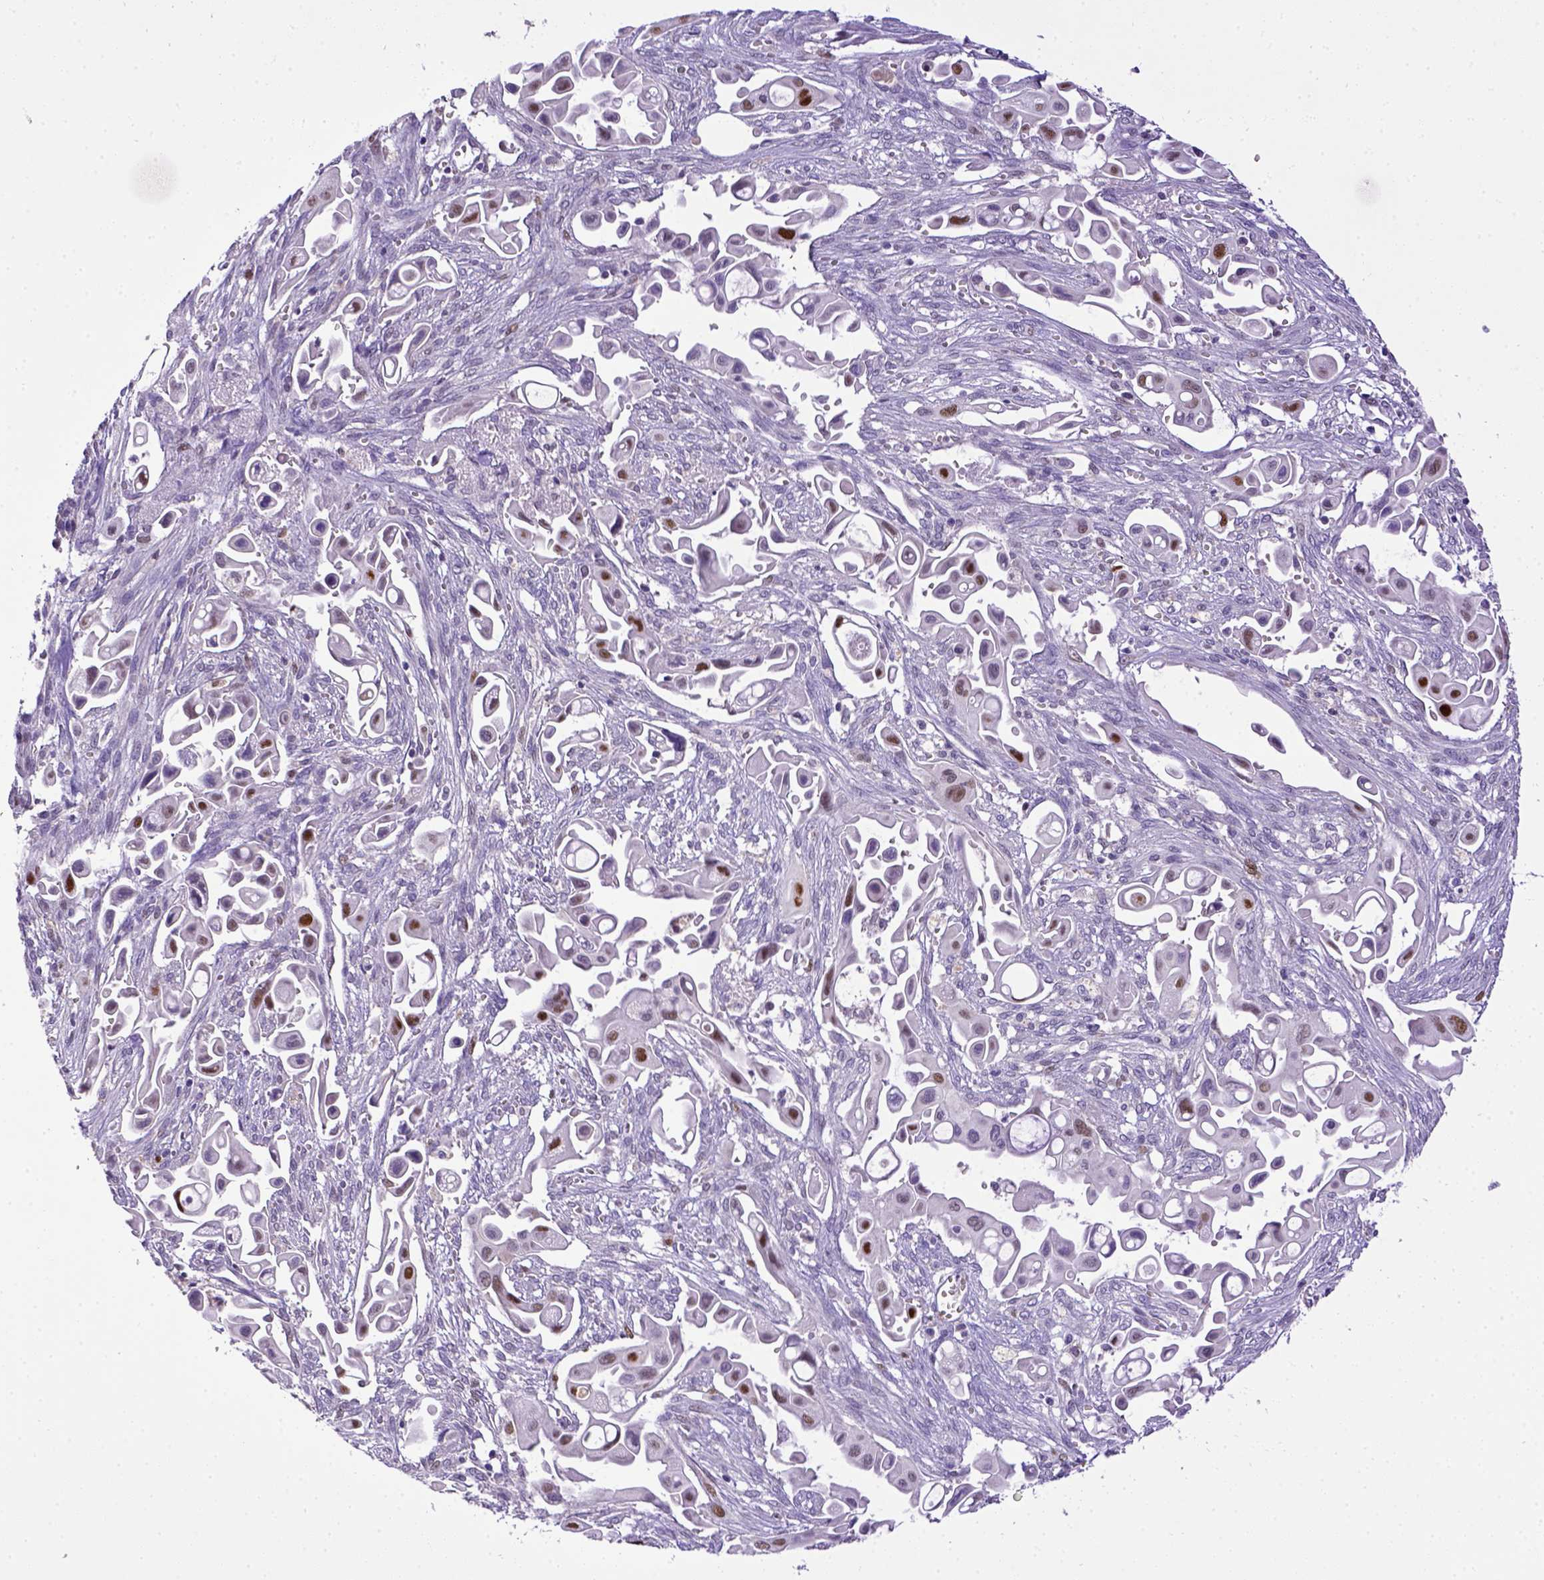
{"staining": {"intensity": "moderate", "quantity": "25%-75%", "location": "nuclear"}, "tissue": "pancreatic cancer", "cell_type": "Tumor cells", "image_type": "cancer", "snomed": [{"axis": "morphology", "description": "Adenocarcinoma, NOS"}, {"axis": "topography", "description": "Pancreas"}], "caption": "Pancreatic adenocarcinoma stained with a protein marker displays moderate staining in tumor cells.", "gene": "CDKN1A", "patient": {"sex": "male", "age": 50}}